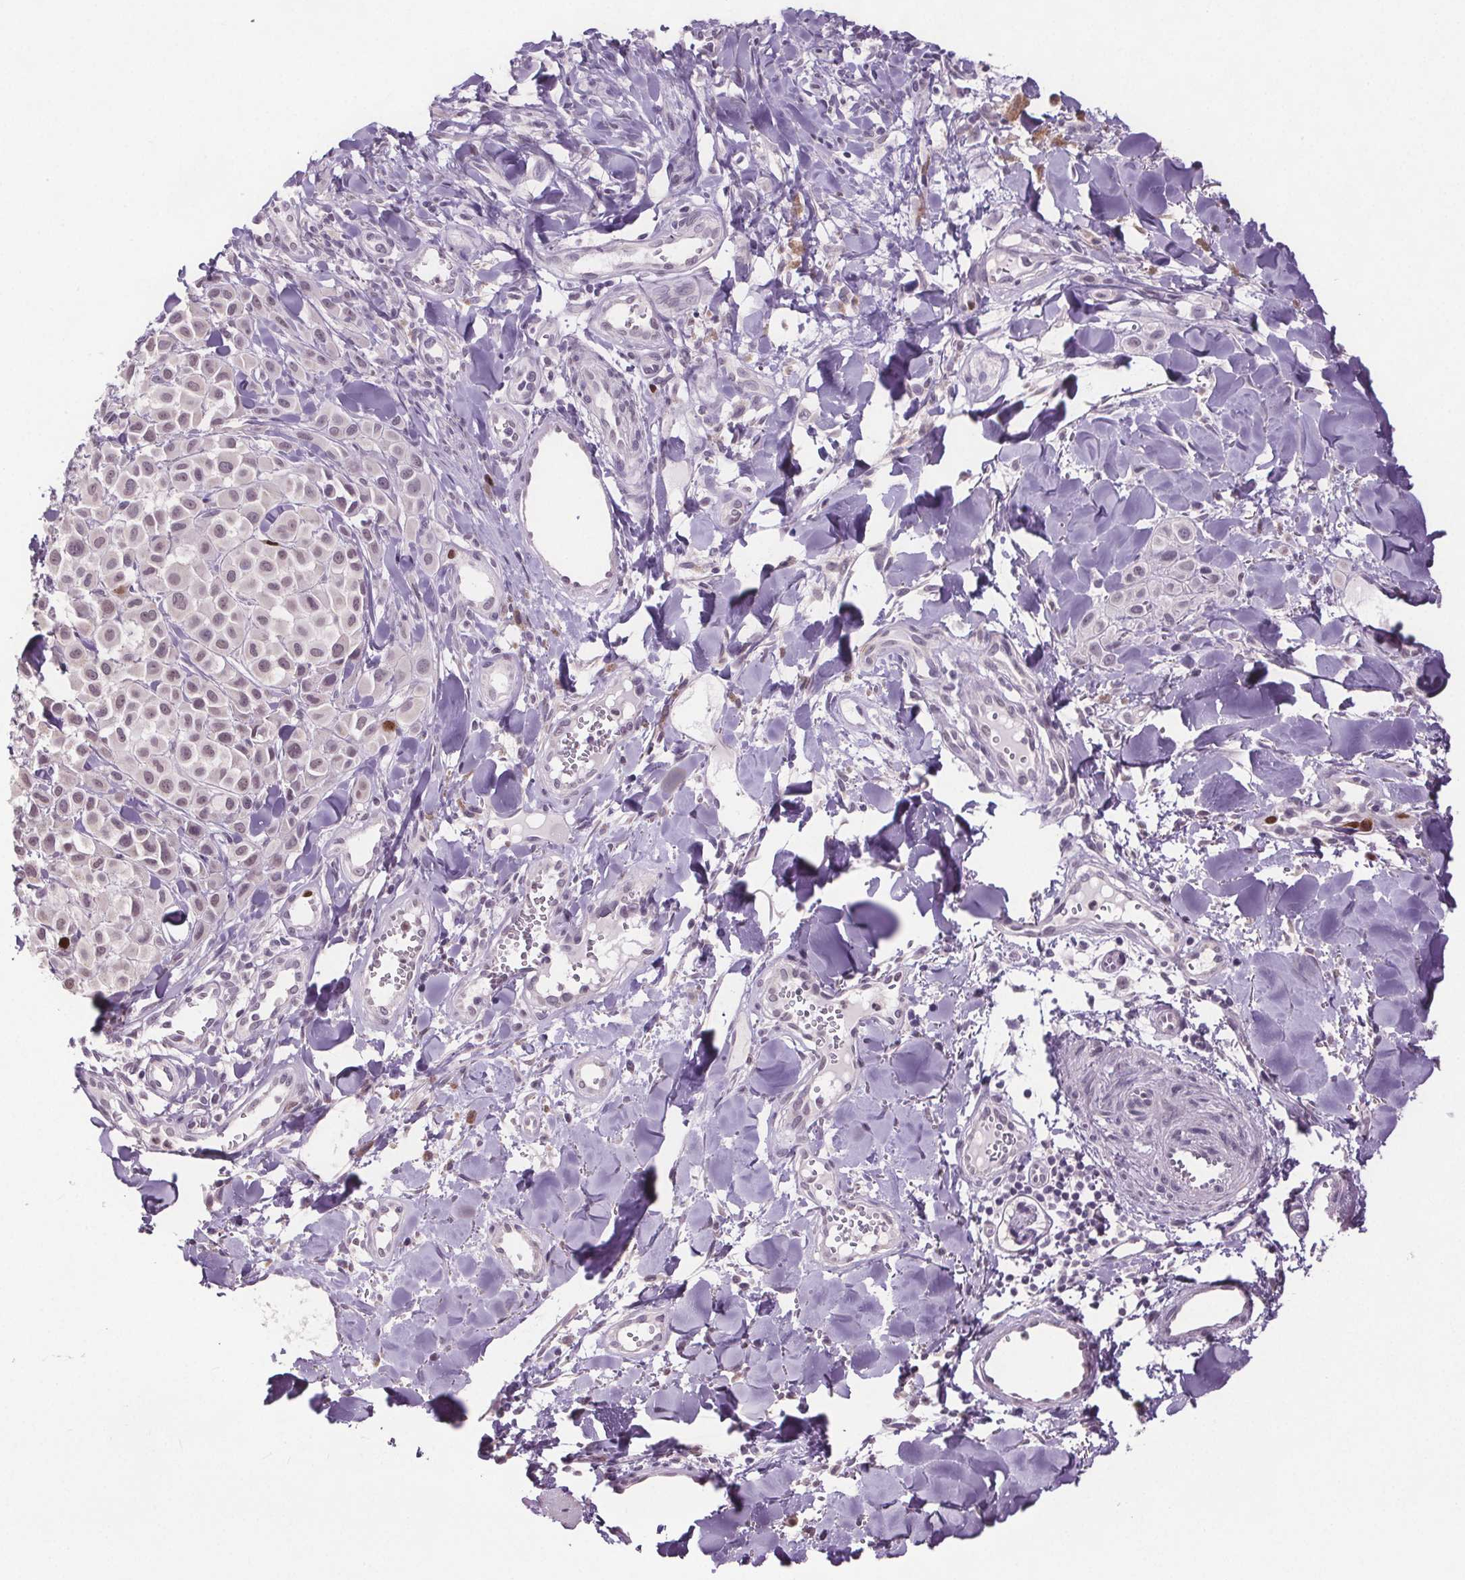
{"staining": {"intensity": "negative", "quantity": "none", "location": "none"}, "tissue": "melanoma", "cell_type": "Tumor cells", "image_type": "cancer", "snomed": [{"axis": "morphology", "description": "Malignant melanoma, NOS"}, {"axis": "topography", "description": "Skin"}], "caption": "IHC photomicrograph of neoplastic tissue: human melanoma stained with DAB reveals no significant protein expression in tumor cells.", "gene": "CENPF", "patient": {"sex": "male", "age": 77}}